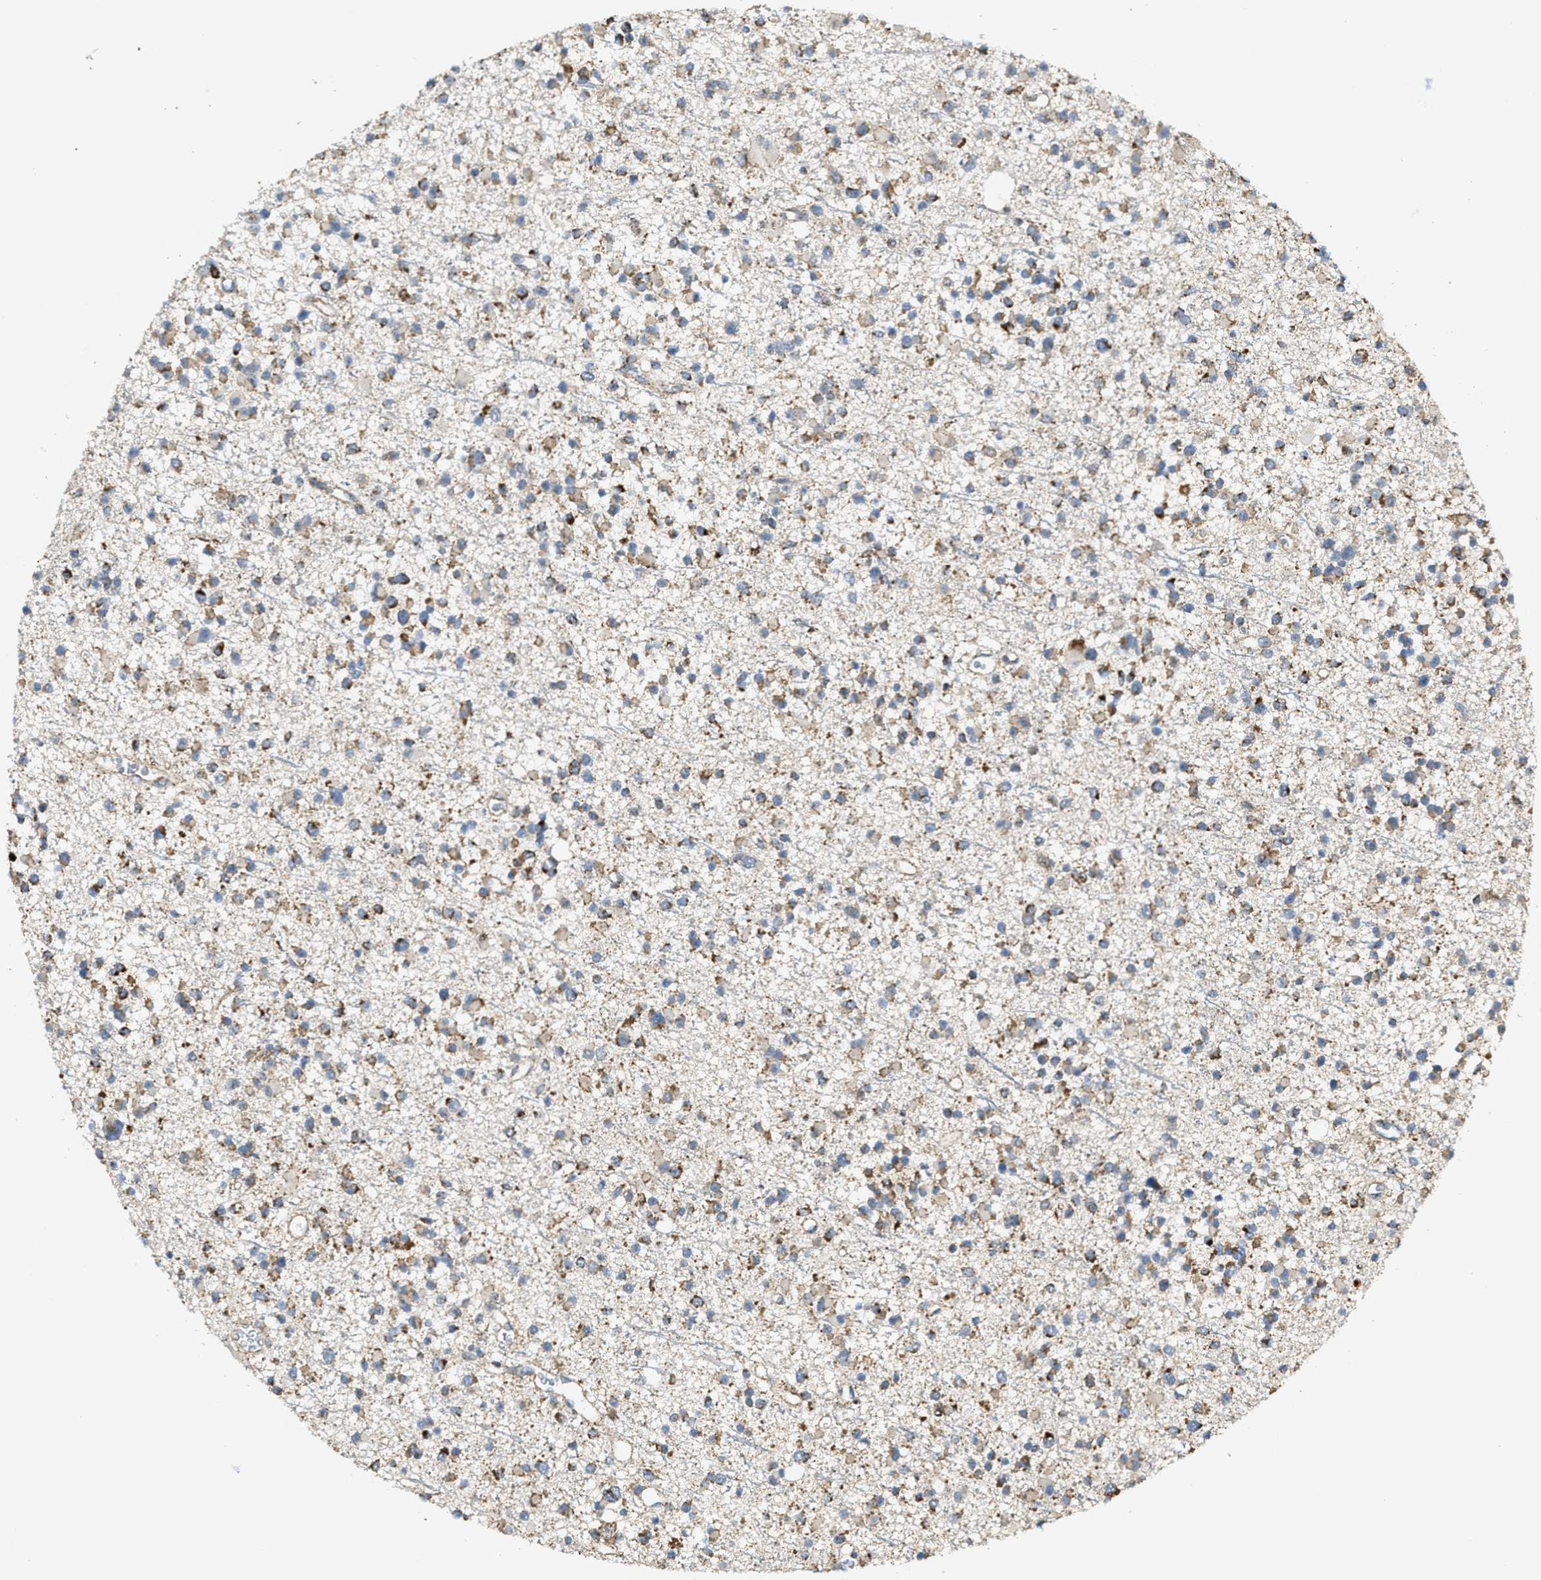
{"staining": {"intensity": "moderate", "quantity": ">75%", "location": "cytoplasmic/membranous"}, "tissue": "glioma", "cell_type": "Tumor cells", "image_type": "cancer", "snomed": [{"axis": "morphology", "description": "Glioma, malignant, Low grade"}, {"axis": "topography", "description": "Brain"}], "caption": "A medium amount of moderate cytoplasmic/membranous staining is present in about >75% of tumor cells in low-grade glioma (malignant) tissue.", "gene": "TACO1", "patient": {"sex": "female", "age": 22}}